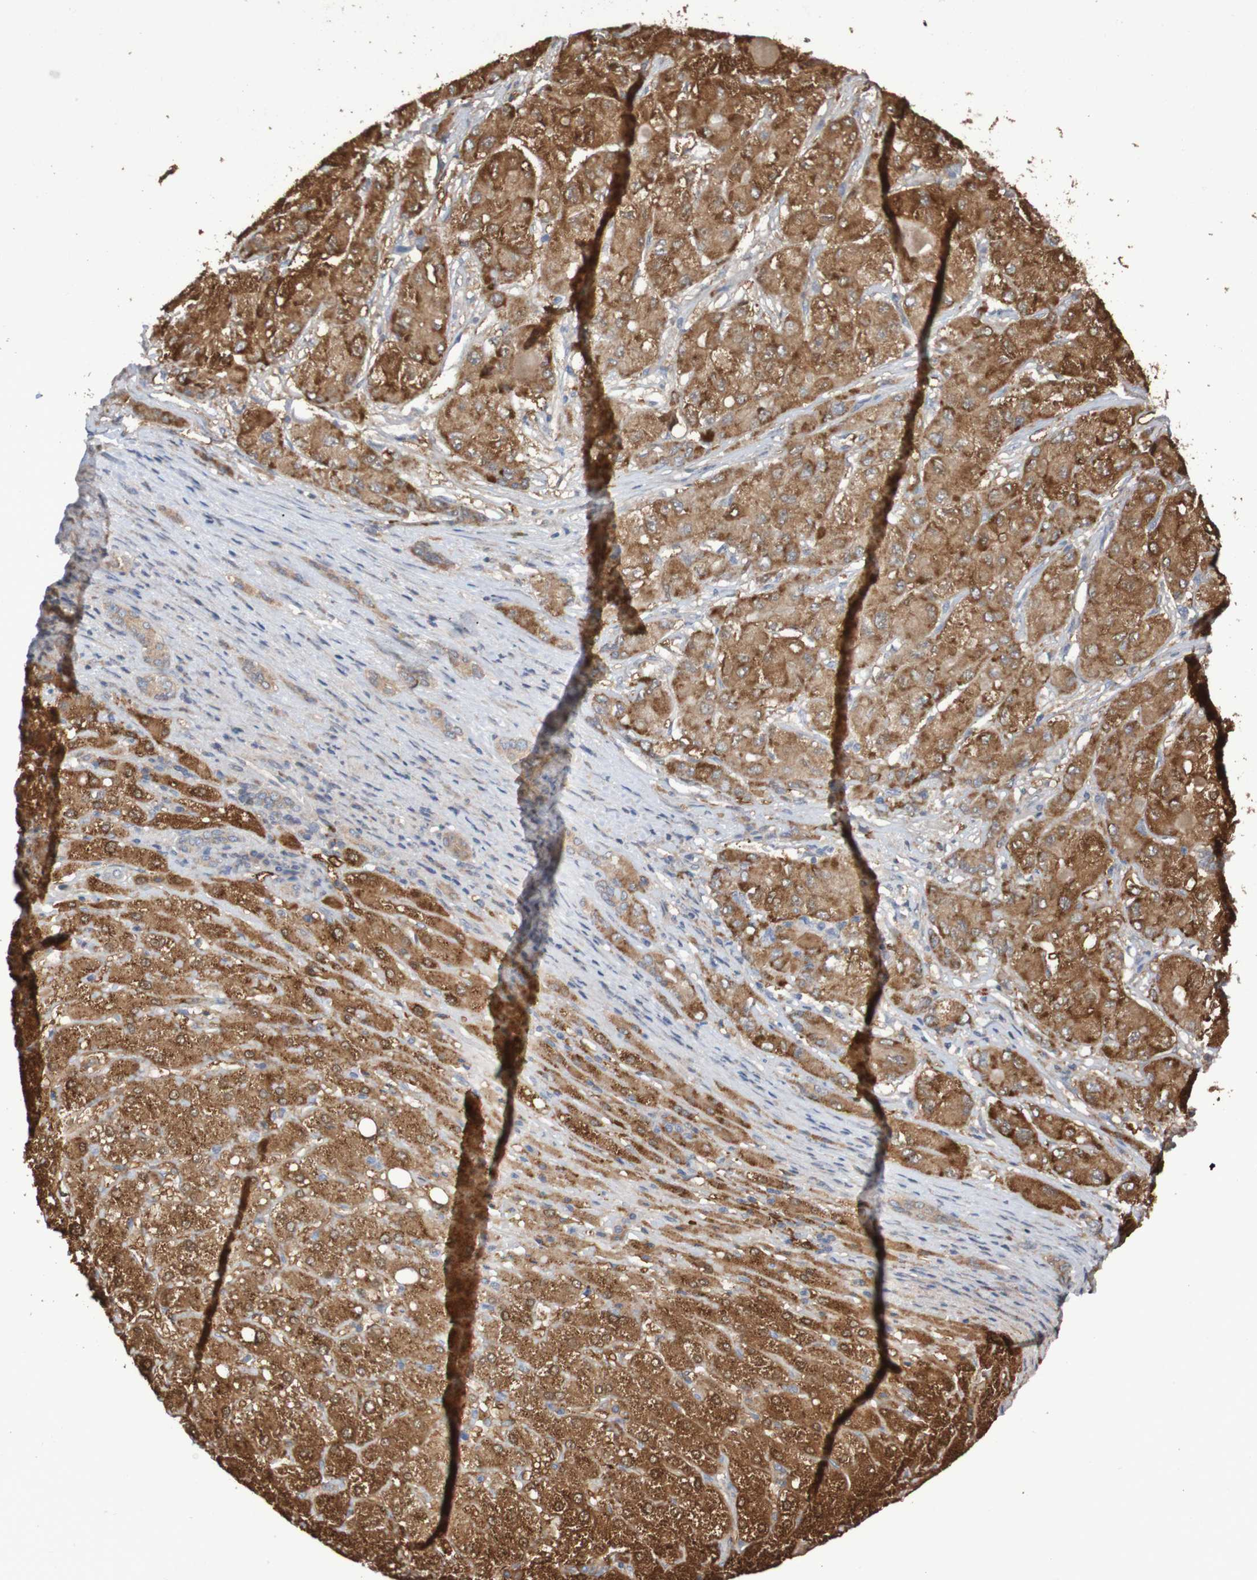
{"staining": {"intensity": "moderate", "quantity": ">75%", "location": "cytoplasmic/membranous"}, "tissue": "liver cancer", "cell_type": "Tumor cells", "image_type": "cancer", "snomed": [{"axis": "morphology", "description": "Carcinoma, Hepatocellular, NOS"}, {"axis": "topography", "description": "Liver"}], "caption": "The micrograph exhibits a brown stain indicating the presence of a protein in the cytoplasmic/membranous of tumor cells in liver cancer.", "gene": "PHYH", "patient": {"sex": "male", "age": 80}}